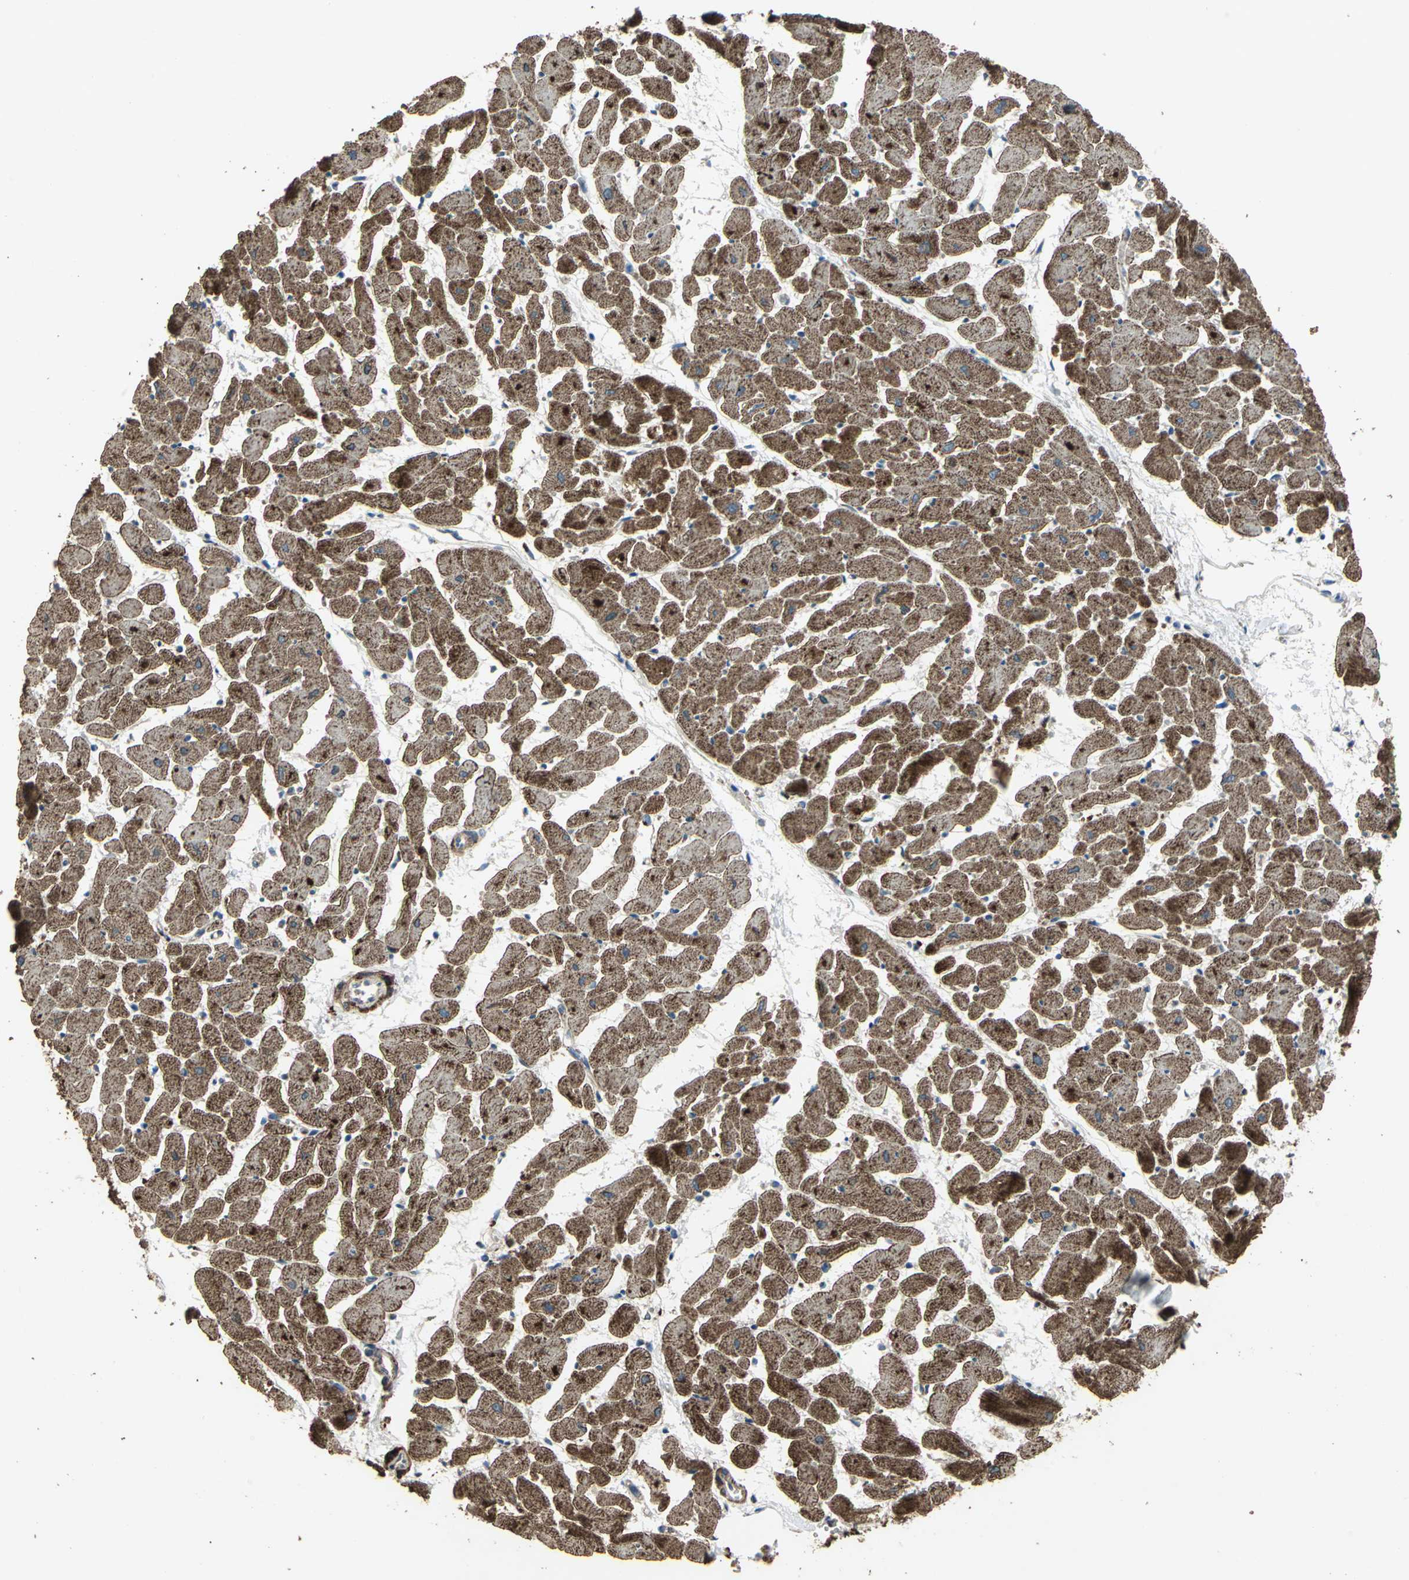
{"staining": {"intensity": "strong", "quantity": ">75%", "location": "cytoplasmic/membranous"}, "tissue": "heart muscle", "cell_type": "Cardiomyocytes", "image_type": "normal", "snomed": [{"axis": "morphology", "description": "Normal tissue, NOS"}, {"axis": "topography", "description": "Heart"}], "caption": "Strong cytoplasmic/membranous staining is present in approximately >75% of cardiomyocytes in unremarkable heart muscle. Using DAB (brown) and hematoxylin (blue) stains, captured at high magnification using brightfield microscopy.", "gene": "POLRMT", "patient": {"sex": "female", "age": 19}}